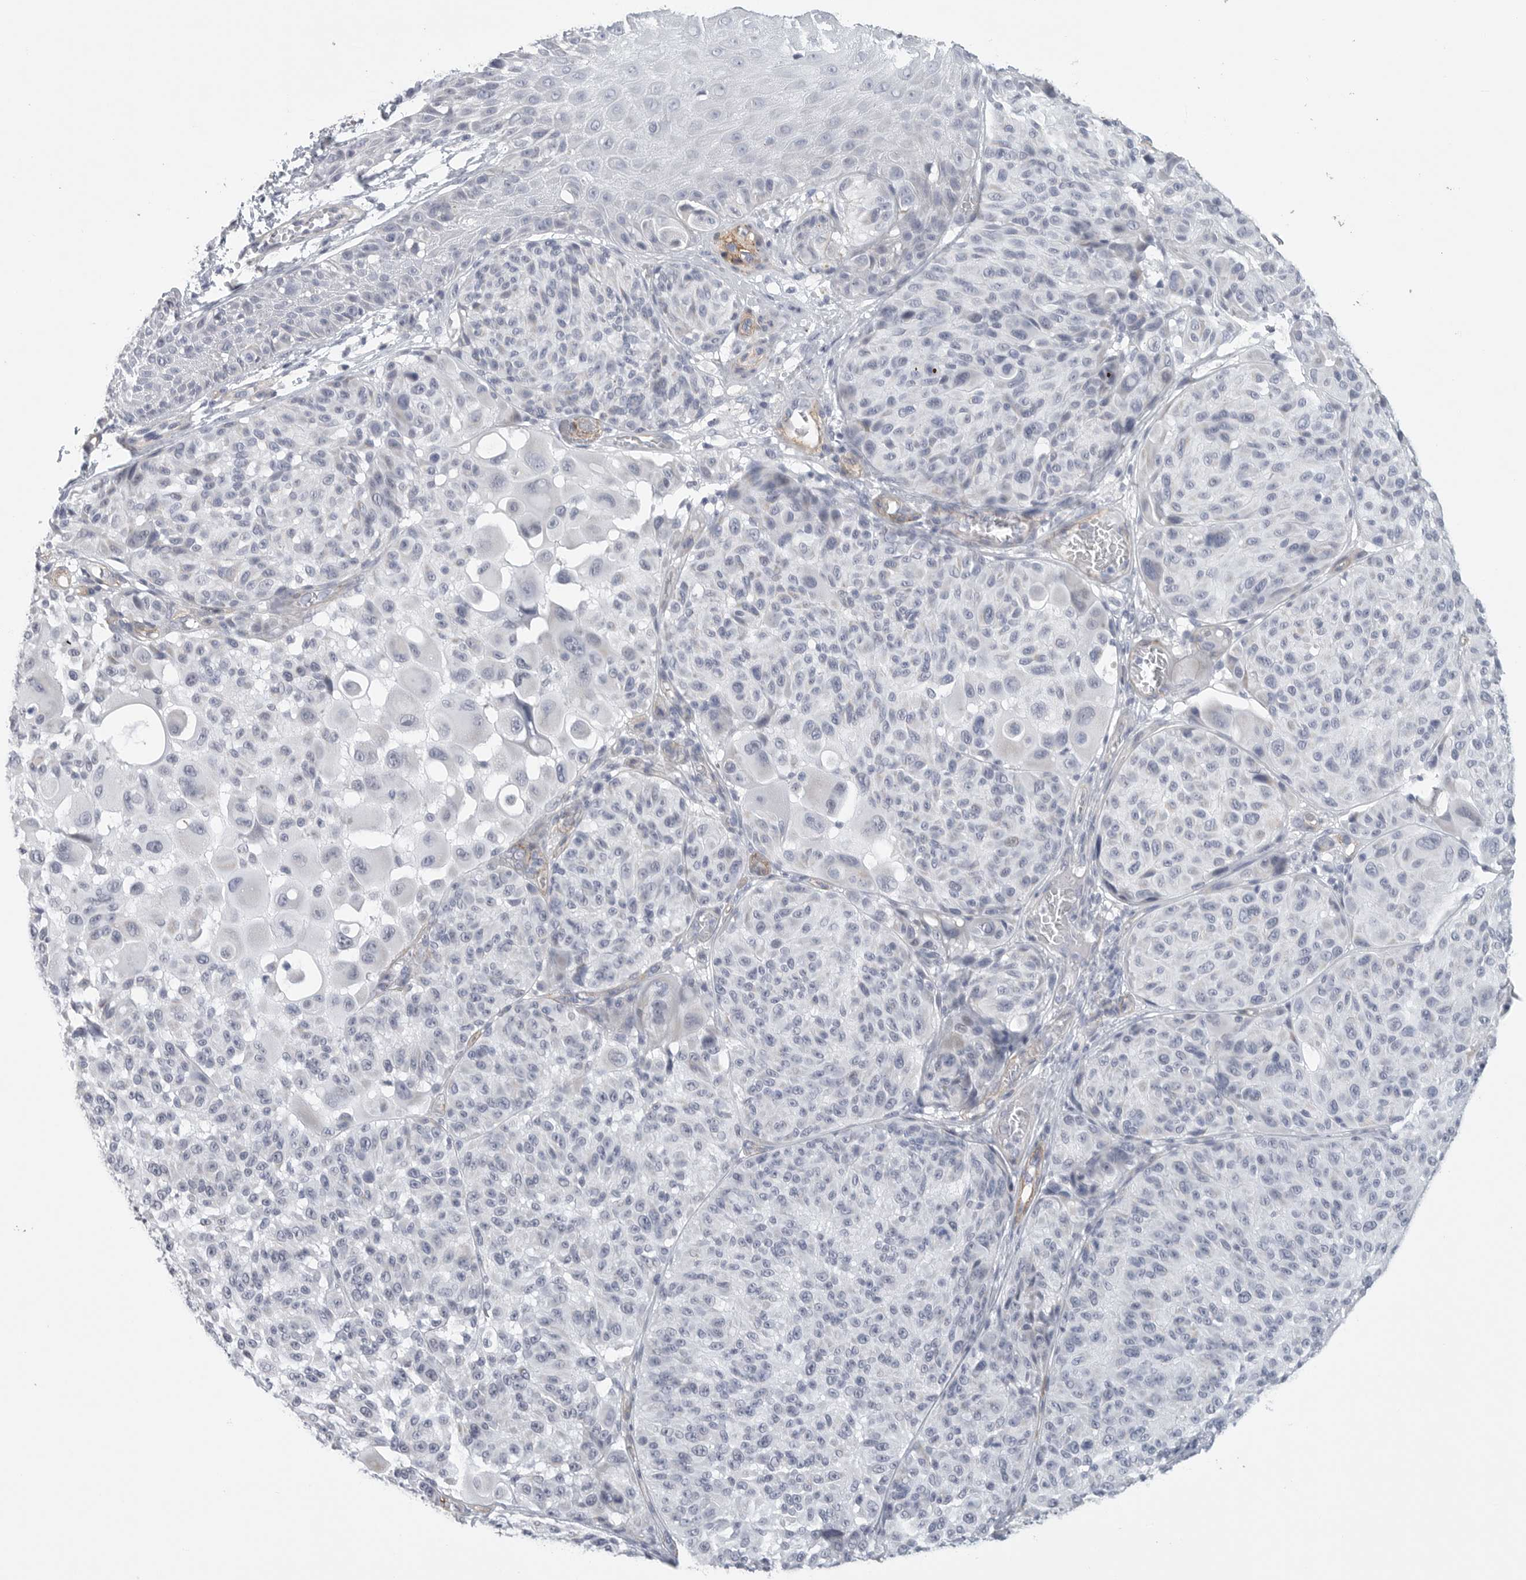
{"staining": {"intensity": "negative", "quantity": "none", "location": "none"}, "tissue": "melanoma", "cell_type": "Tumor cells", "image_type": "cancer", "snomed": [{"axis": "morphology", "description": "Malignant melanoma, NOS"}, {"axis": "topography", "description": "Skin"}], "caption": "High magnification brightfield microscopy of malignant melanoma stained with DAB (3,3'-diaminobenzidine) (brown) and counterstained with hematoxylin (blue): tumor cells show no significant expression.", "gene": "TNR", "patient": {"sex": "male", "age": 83}}